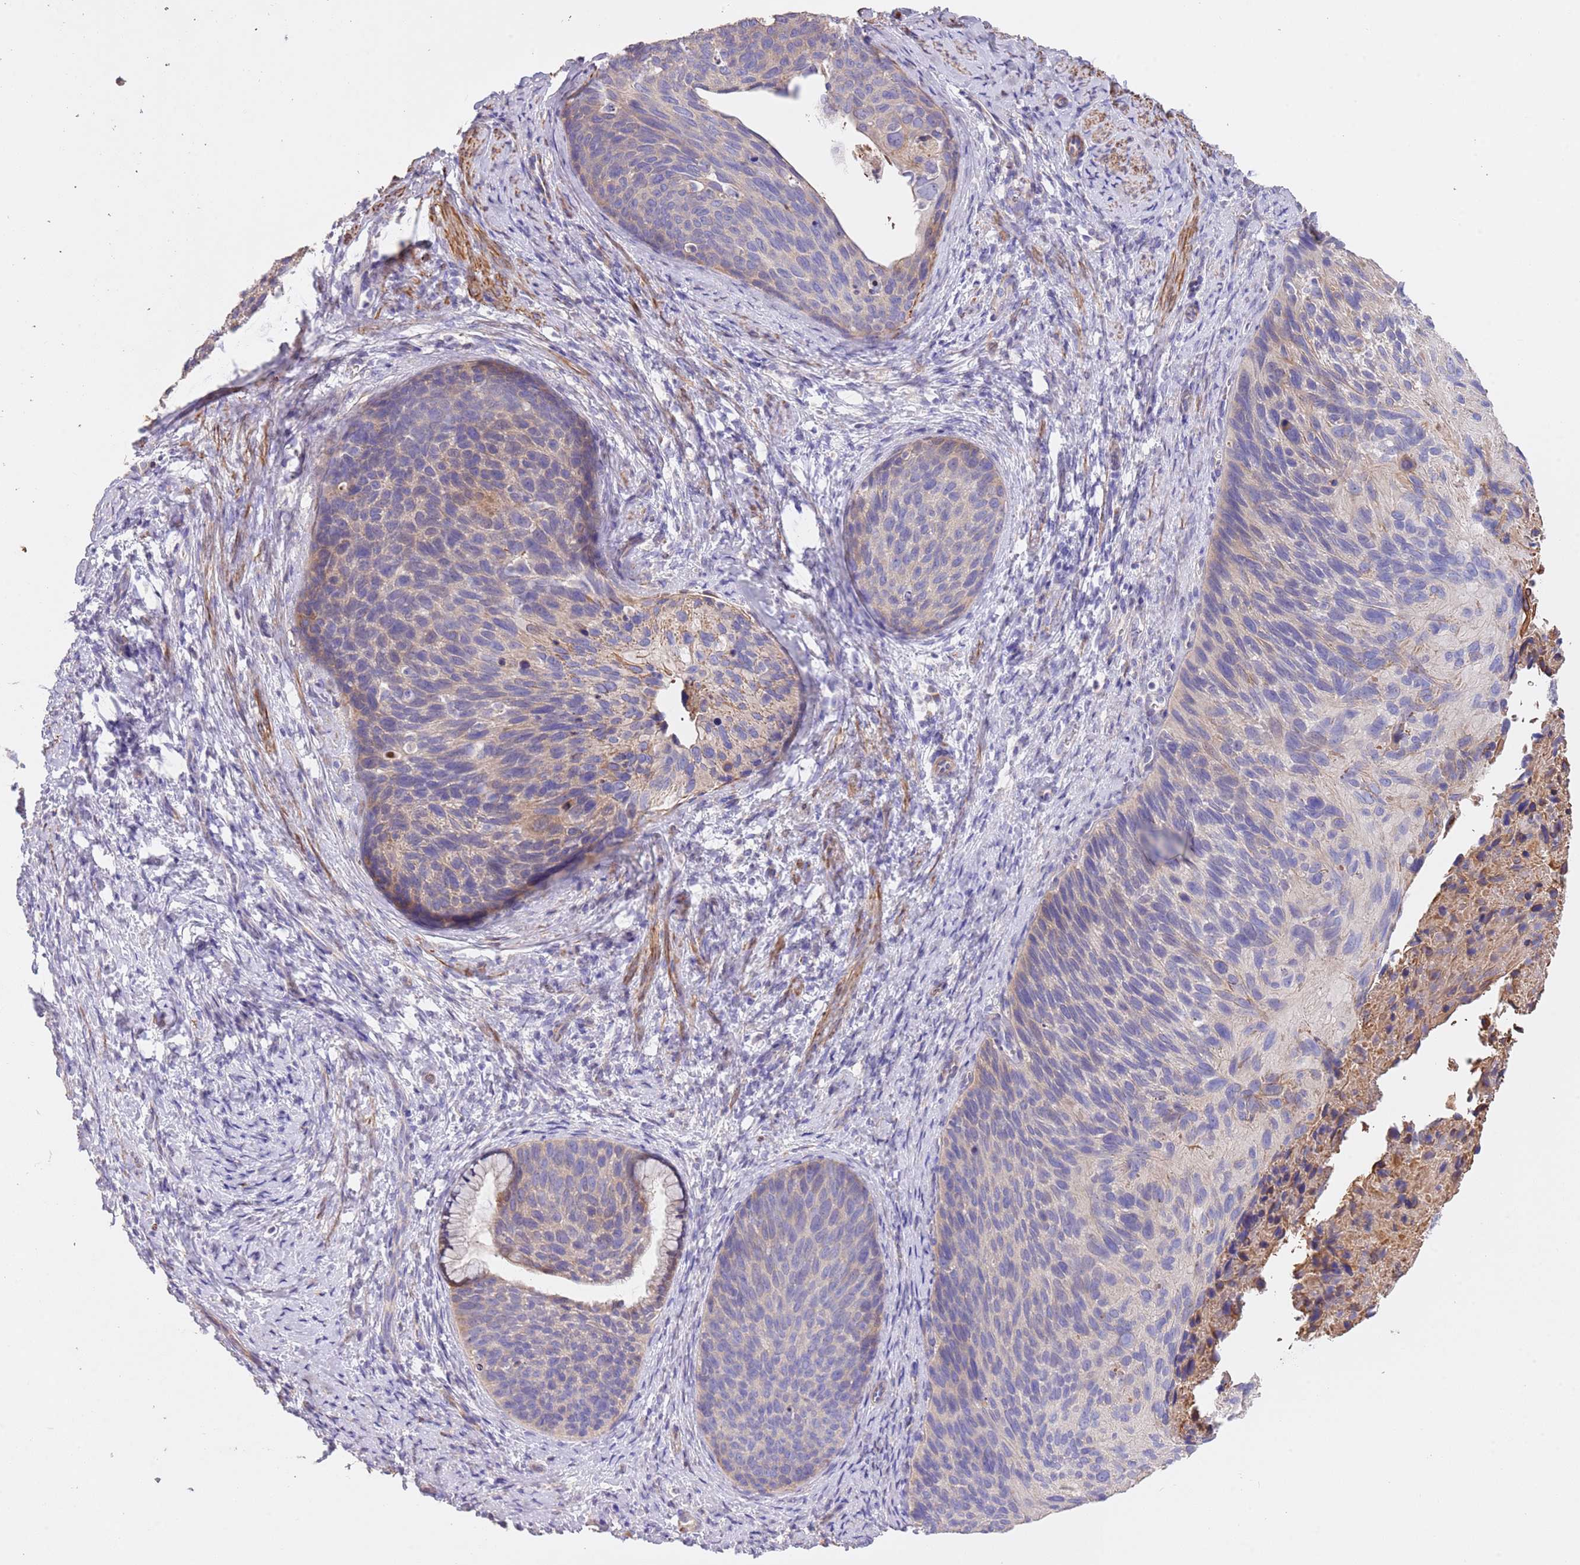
{"staining": {"intensity": "weak", "quantity": "<25%", "location": "cytoplasmic/membranous"}, "tissue": "cervical cancer", "cell_type": "Tumor cells", "image_type": "cancer", "snomed": [{"axis": "morphology", "description": "Squamous cell carcinoma, NOS"}, {"axis": "topography", "description": "Cervix"}], "caption": "Immunohistochemical staining of cervical cancer reveals no significant expression in tumor cells. (Stains: DAB immunohistochemistry (IHC) with hematoxylin counter stain, Microscopy: brightfield microscopy at high magnification).", "gene": "PIGA", "patient": {"sex": "female", "age": 80}}